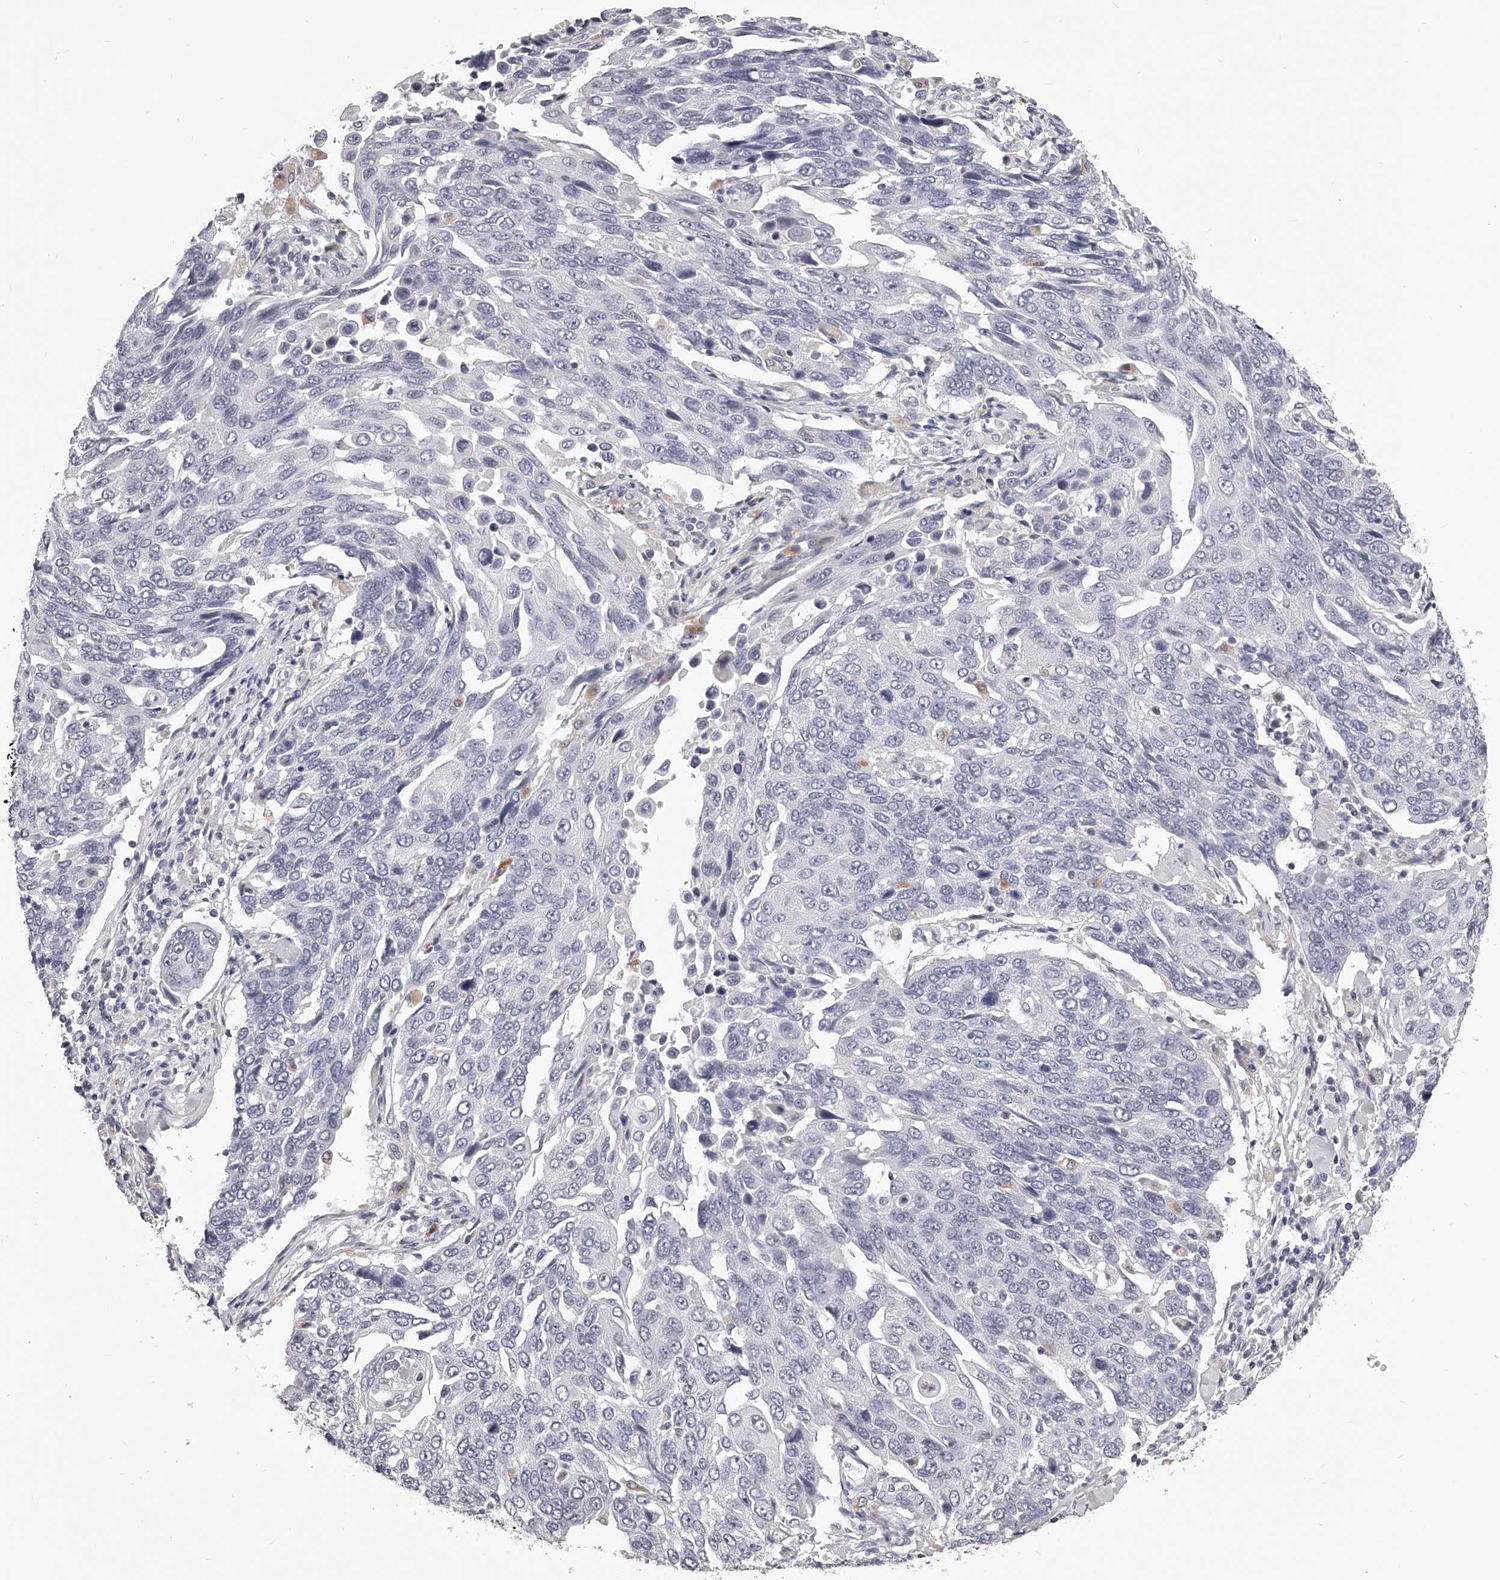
{"staining": {"intensity": "negative", "quantity": "none", "location": "none"}, "tissue": "lung cancer", "cell_type": "Tumor cells", "image_type": "cancer", "snomed": [{"axis": "morphology", "description": "Squamous cell carcinoma, NOS"}, {"axis": "topography", "description": "Lung"}], "caption": "Tumor cells show no significant expression in squamous cell carcinoma (lung).", "gene": "DMRT1", "patient": {"sex": "male", "age": 66}}